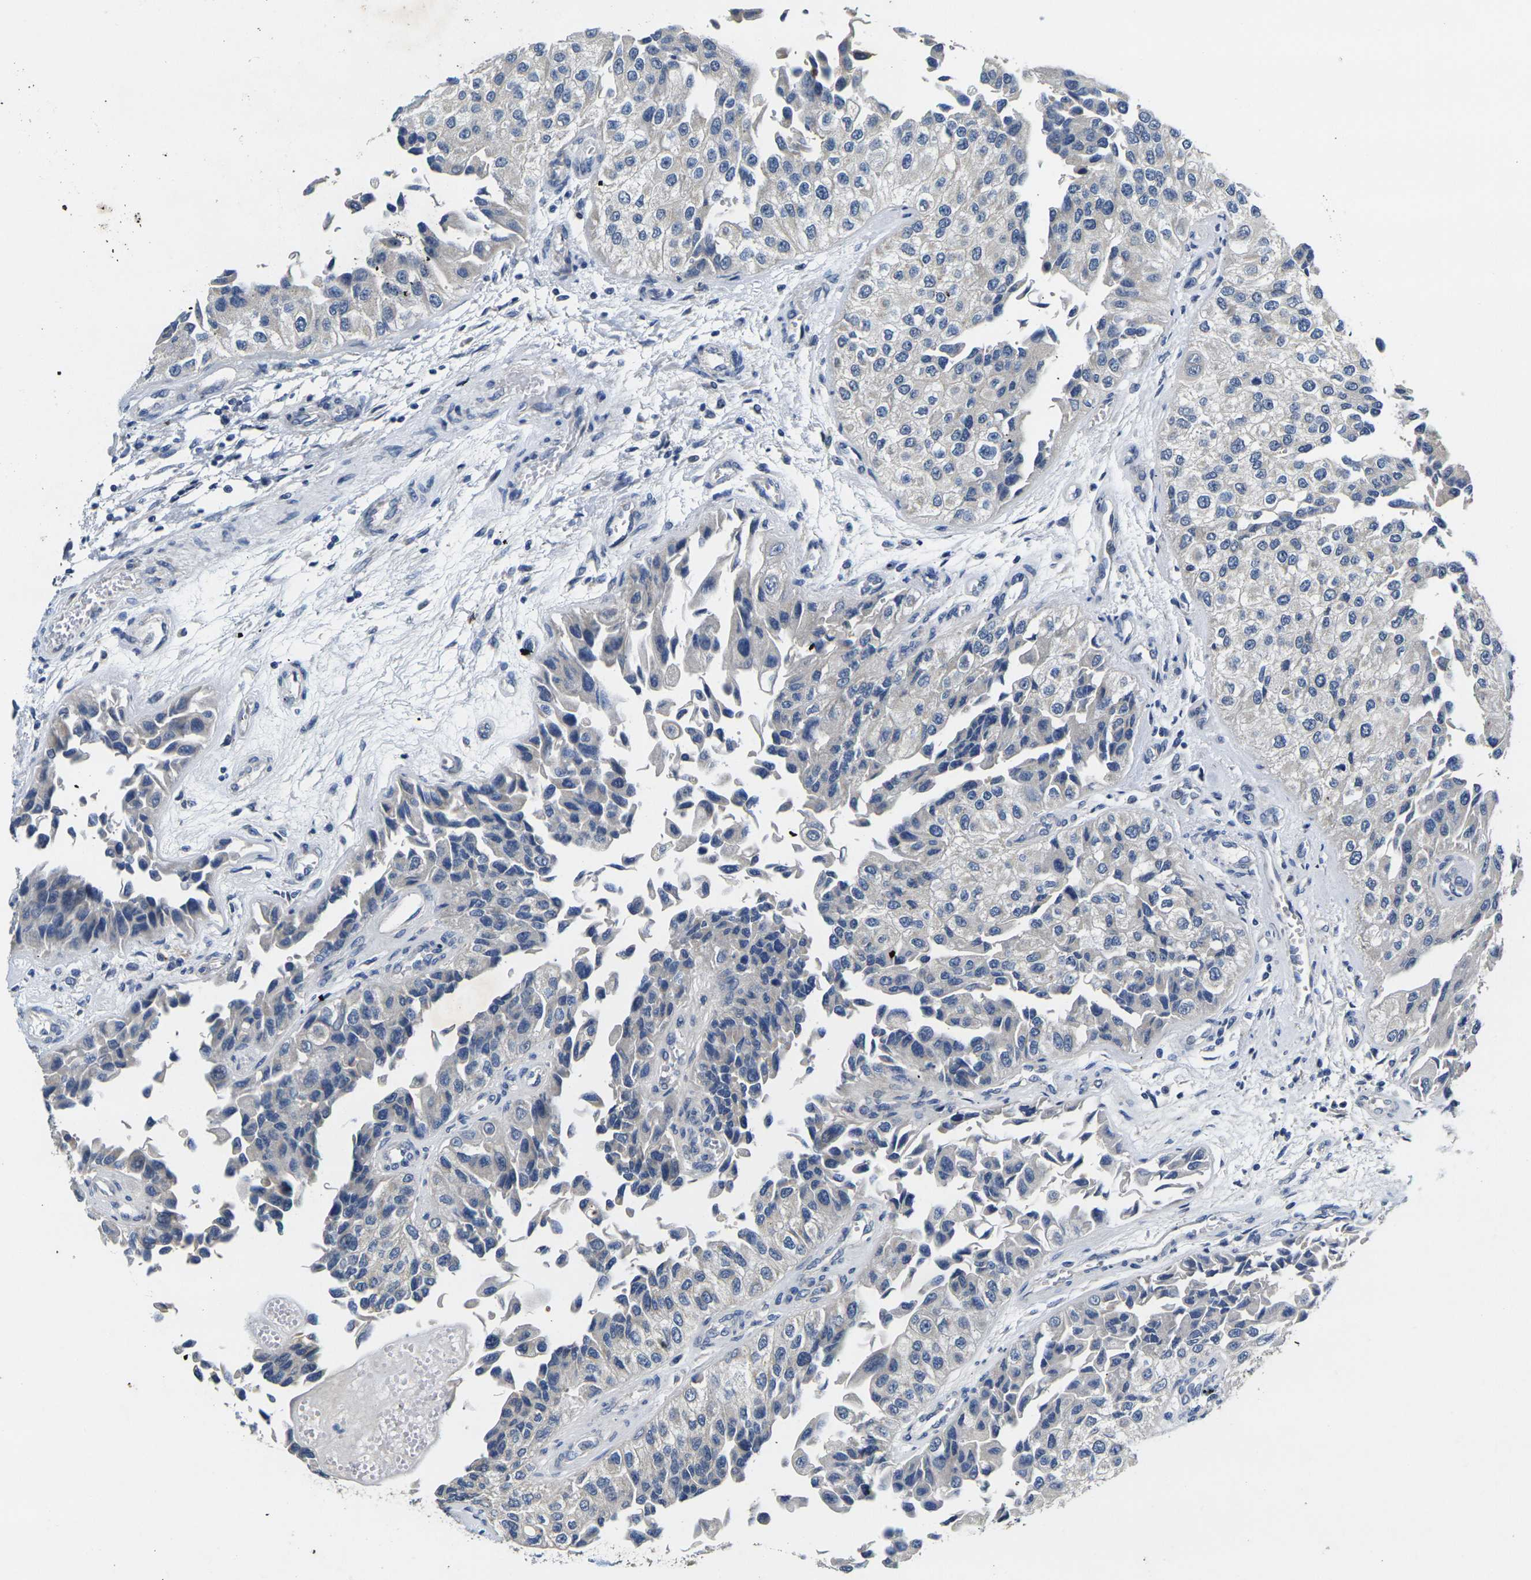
{"staining": {"intensity": "negative", "quantity": "none", "location": "none"}, "tissue": "urothelial cancer", "cell_type": "Tumor cells", "image_type": "cancer", "snomed": [{"axis": "morphology", "description": "Urothelial carcinoma, High grade"}, {"axis": "topography", "description": "Kidney"}, {"axis": "topography", "description": "Urinary bladder"}], "caption": "DAB (3,3'-diaminobenzidine) immunohistochemical staining of human high-grade urothelial carcinoma reveals no significant staining in tumor cells.", "gene": "NOCT", "patient": {"sex": "male", "age": 77}}